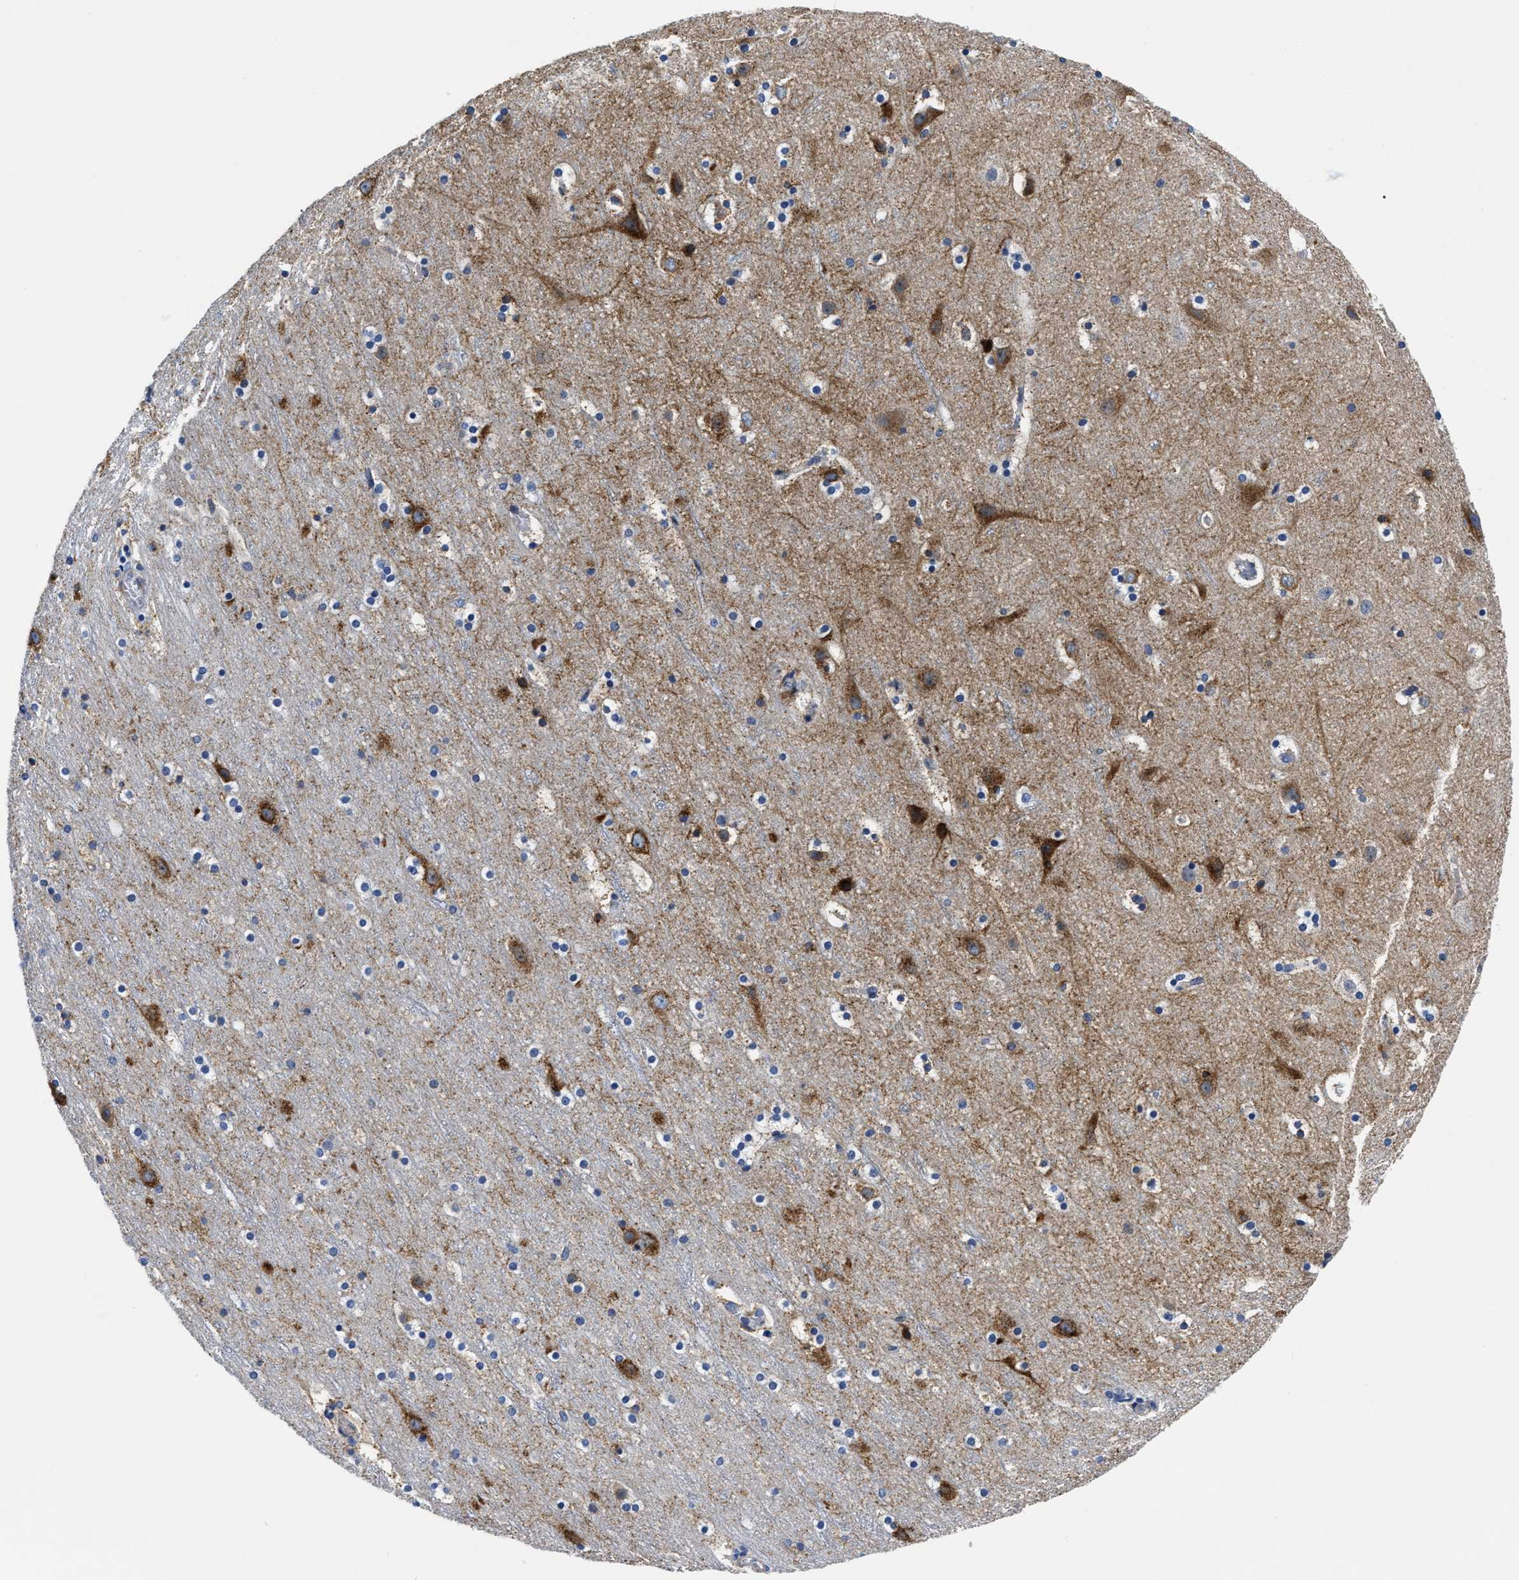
{"staining": {"intensity": "negative", "quantity": "none", "location": "none"}, "tissue": "cerebral cortex", "cell_type": "Endothelial cells", "image_type": "normal", "snomed": [{"axis": "morphology", "description": "Normal tissue, NOS"}, {"axis": "topography", "description": "Cerebral cortex"}], "caption": "A histopathology image of cerebral cortex stained for a protein reveals no brown staining in endothelial cells. Nuclei are stained in blue.", "gene": "SLC35F1", "patient": {"sex": "male", "age": 45}}